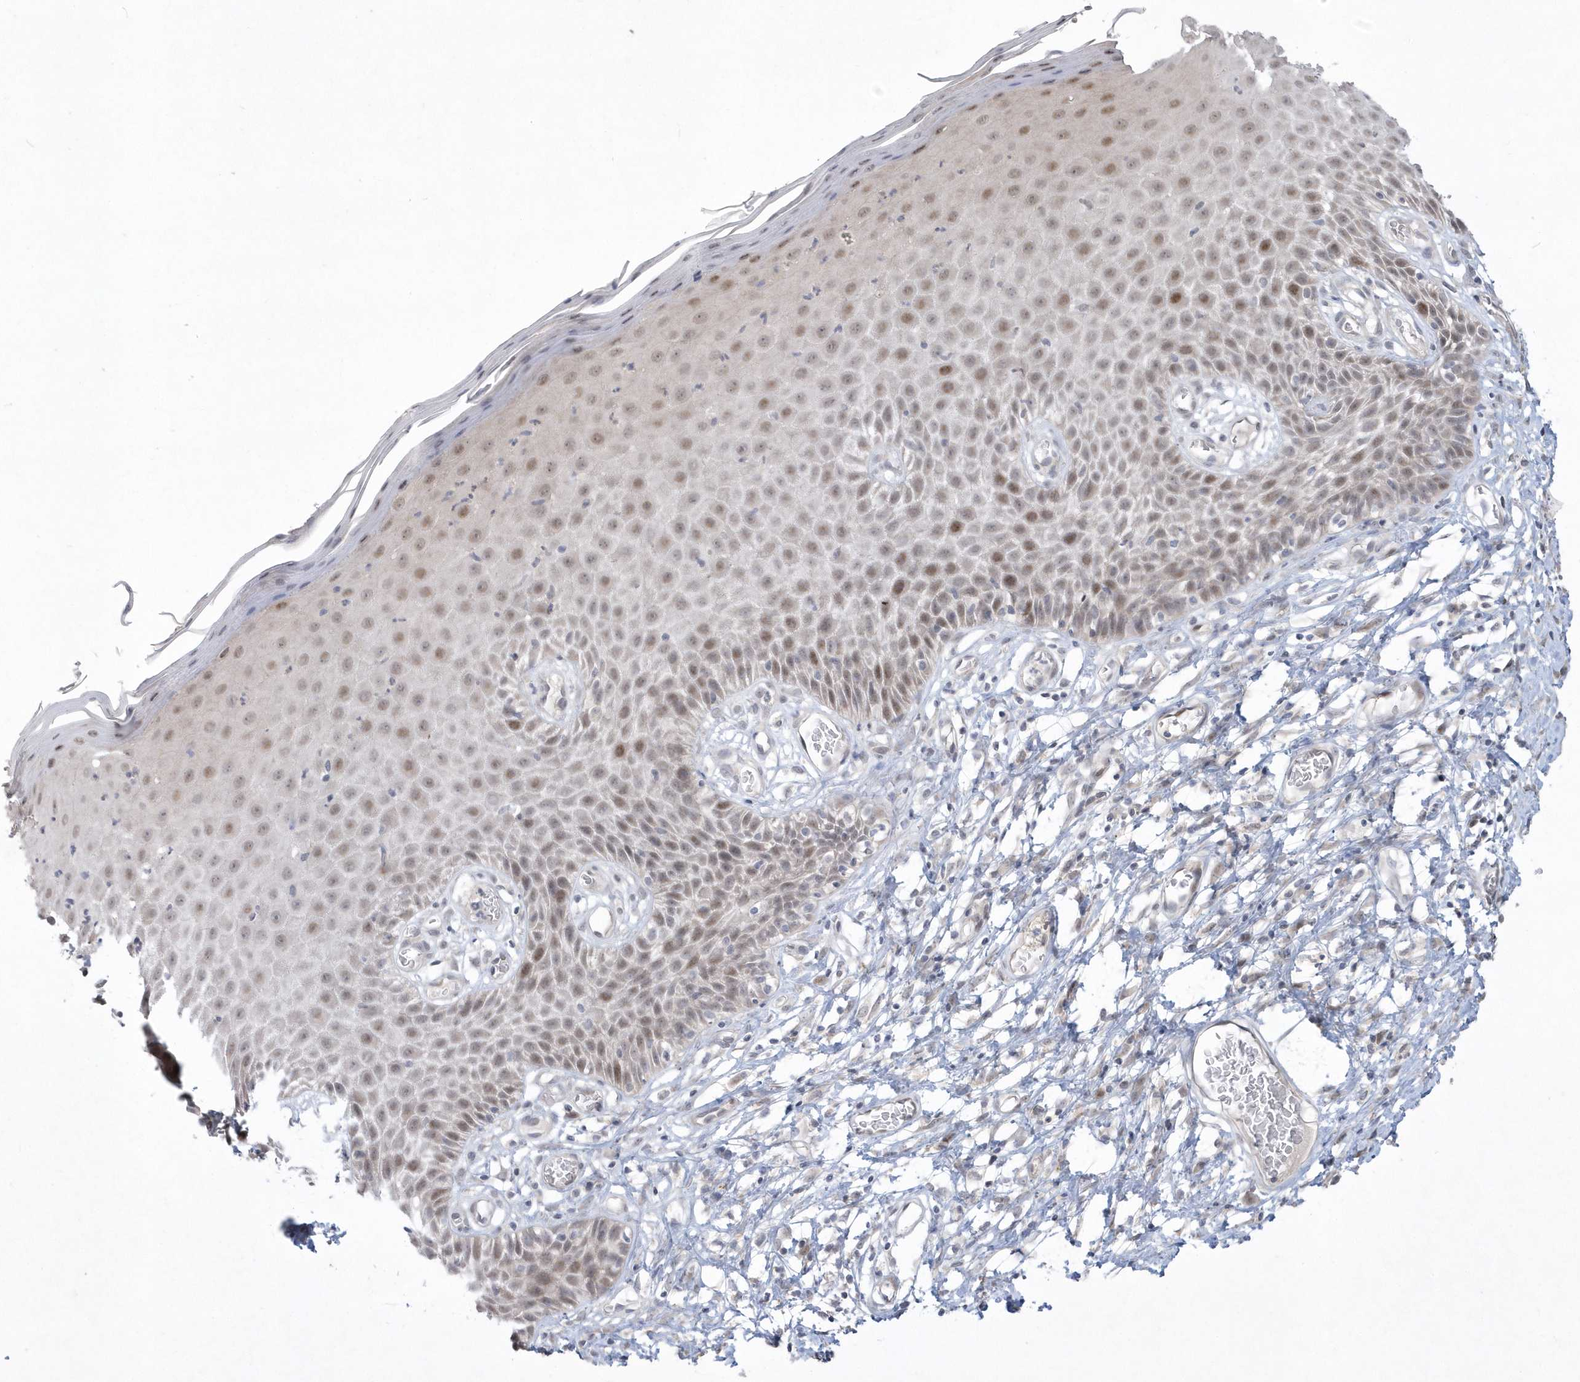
{"staining": {"intensity": "moderate", "quantity": "25%-75%", "location": "nuclear"}, "tissue": "skin", "cell_type": "Epidermal cells", "image_type": "normal", "snomed": [{"axis": "morphology", "description": "Normal tissue, NOS"}, {"axis": "topography", "description": "Vulva"}], "caption": "Immunohistochemical staining of normal human skin reveals moderate nuclear protein staining in about 25%-75% of epidermal cells.", "gene": "TSPEAR", "patient": {"sex": "female", "age": 68}}